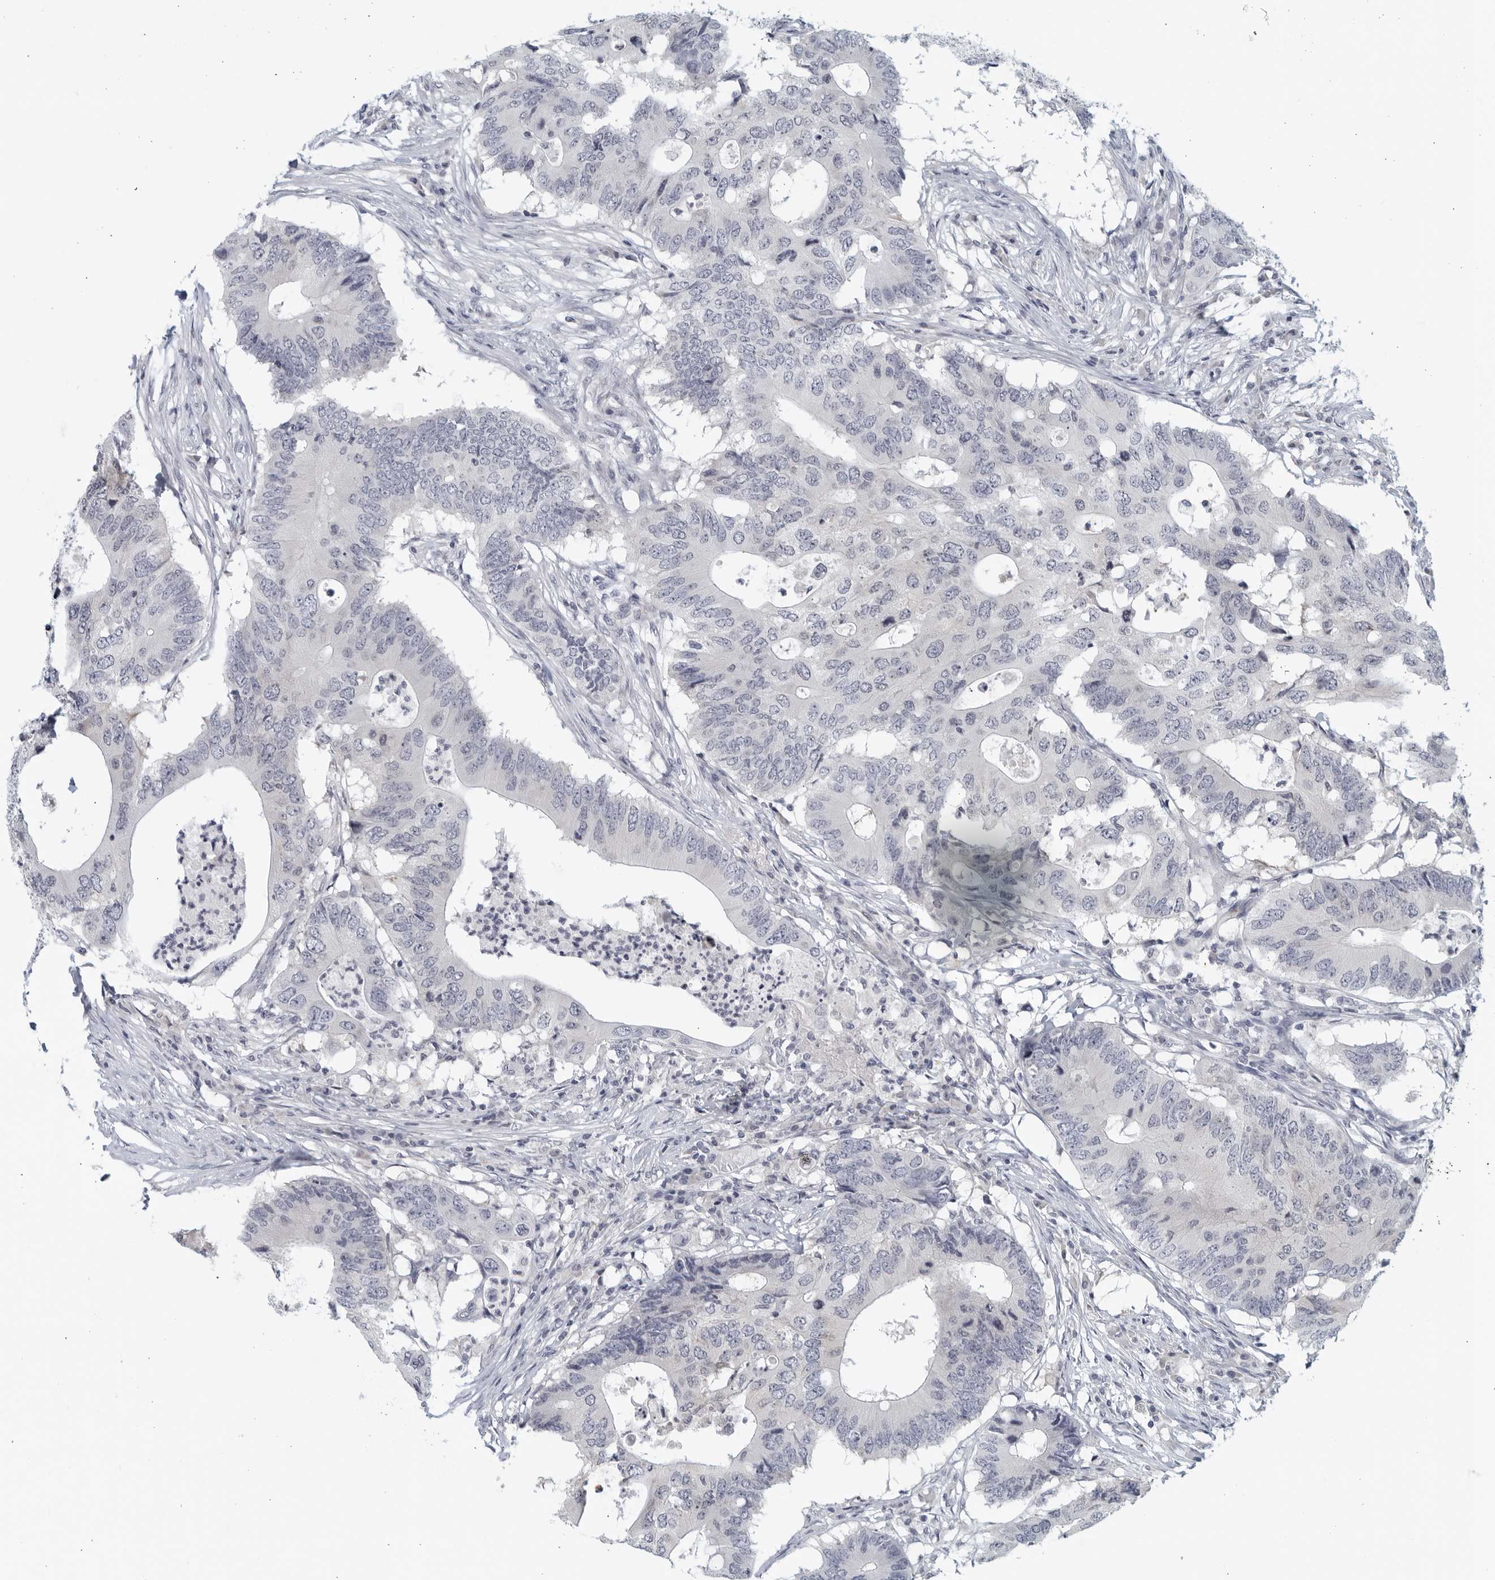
{"staining": {"intensity": "negative", "quantity": "none", "location": "none"}, "tissue": "colorectal cancer", "cell_type": "Tumor cells", "image_type": "cancer", "snomed": [{"axis": "morphology", "description": "Adenocarcinoma, NOS"}, {"axis": "topography", "description": "Colon"}], "caption": "Adenocarcinoma (colorectal) was stained to show a protein in brown. There is no significant expression in tumor cells.", "gene": "MATN1", "patient": {"sex": "male", "age": 71}}